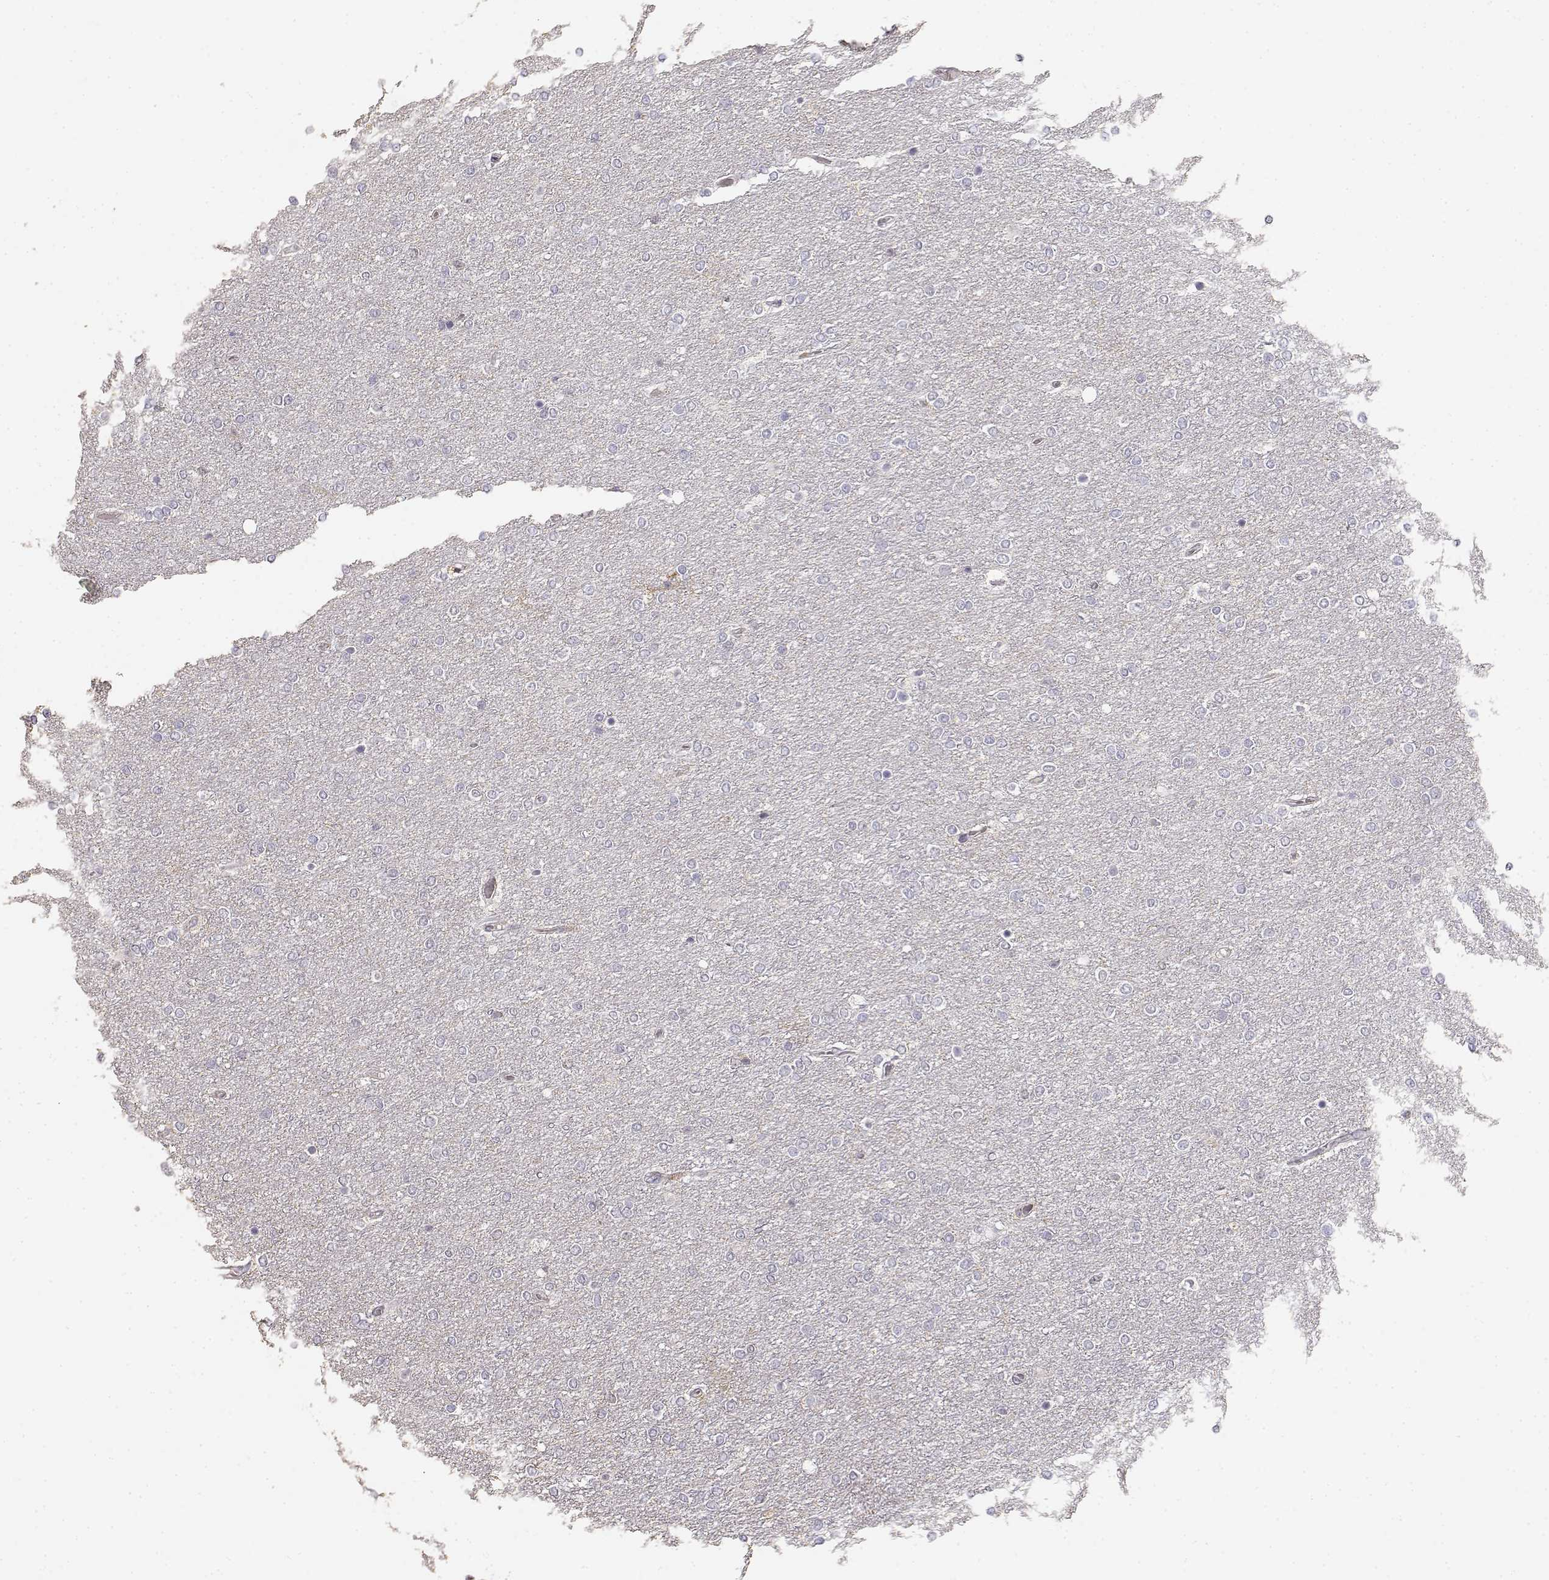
{"staining": {"intensity": "negative", "quantity": "none", "location": "none"}, "tissue": "glioma", "cell_type": "Tumor cells", "image_type": "cancer", "snomed": [{"axis": "morphology", "description": "Glioma, malignant, High grade"}, {"axis": "topography", "description": "Brain"}], "caption": "The histopathology image reveals no staining of tumor cells in glioma. (Brightfield microscopy of DAB (3,3'-diaminobenzidine) immunohistochemistry at high magnification).", "gene": "TNFRSF10C", "patient": {"sex": "female", "age": 61}}